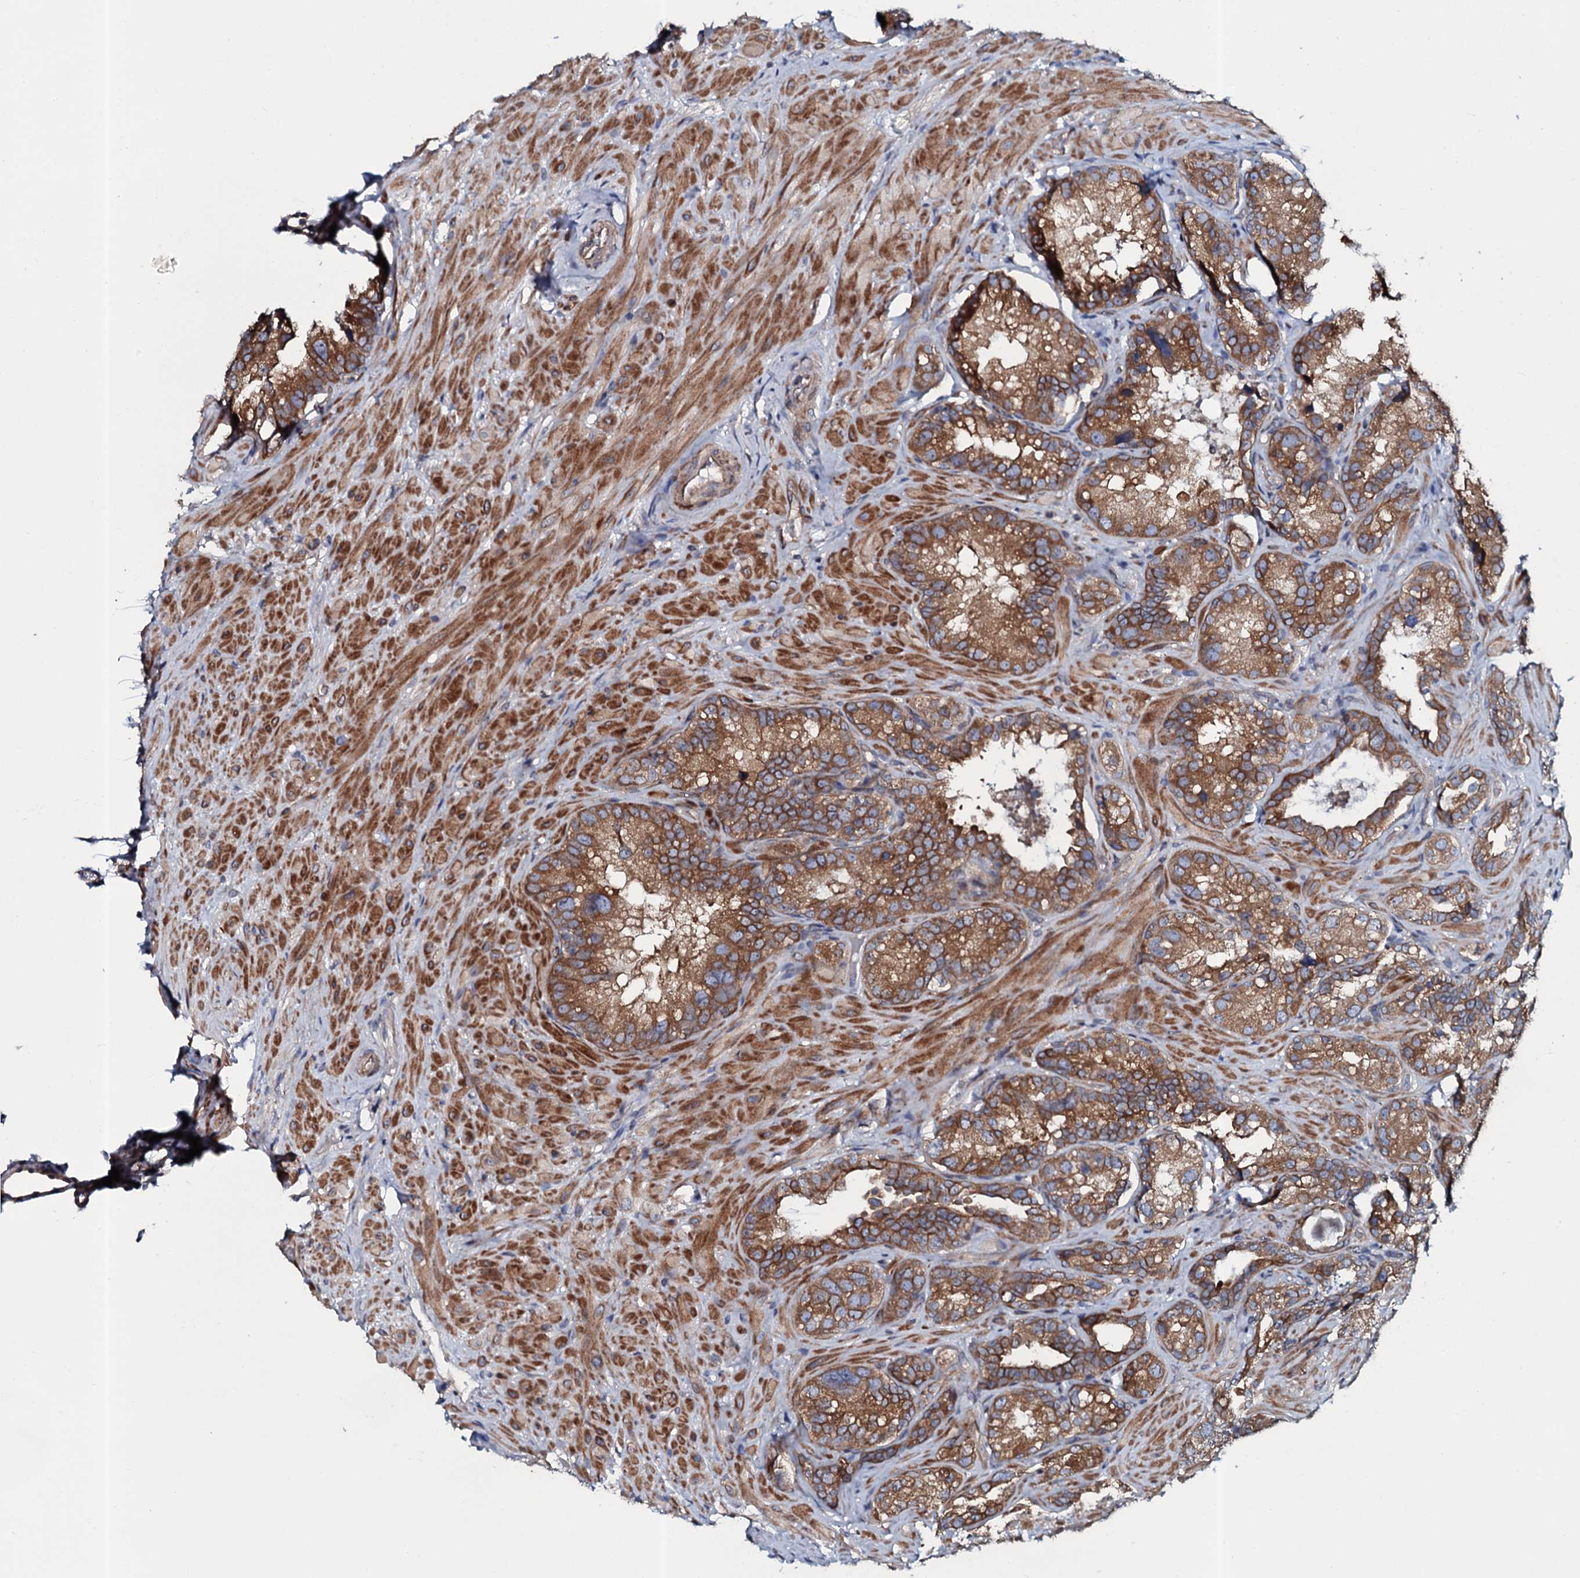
{"staining": {"intensity": "moderate", "quantity": ">75%", "location": "cytoplasmic/membranous"}, "tissue": "seminal vesicle", "cell_type": "Glandular cells", "image_type": "normal", "snomed": [{"axis": "morphology", "description": "Normal tissue, NOS"}, {"axis": "topography", "description": "Seminal veicle"}, {"axis": "topography", "description": "Peripheral nerve tissue"}], "caption": "Unremarkable seminal vesicle was stained to show a protein in brown. There is medium levels of moderate cytoplasmic/membranous staining in about >75% of glandular cells.", "gene": "TMEM151A", "patient": {"sex": "male", "age": 67}}